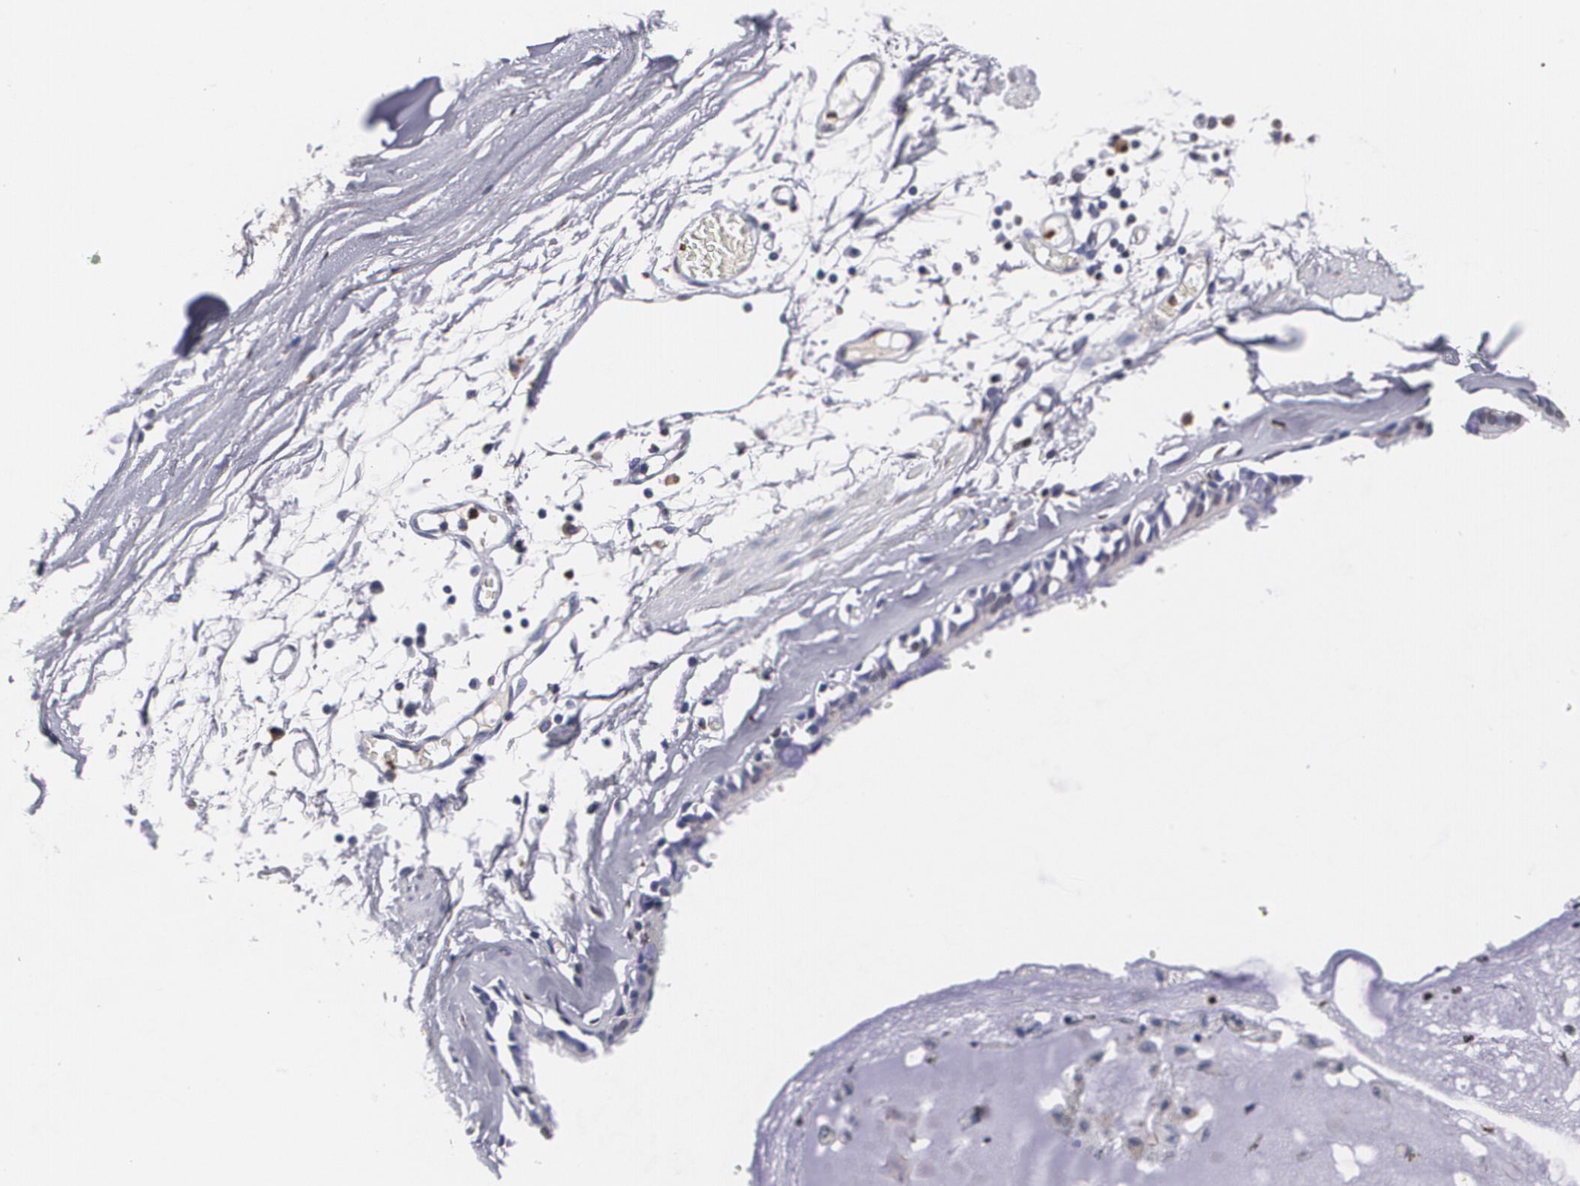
{"staining": {"intensity": "moderate", "quantity": "<25%", "location": "nuclear"}, "tissue": "adipose tissue", "cell_type": "Adipocytes", "image_type": "normal", "snomed": [{"axis": "morphology", "description": "Normal tissue, NOS"}, {"axis": "topography", "description": "Bronchus"}, {"axis": "topography", "description": "Lung"}], "caption": "Adipocytes exhibit low levels of moderate nuclear positivity in about <25% of cells in unremarkable human adipose tissue. The protein is shown in brown color, while the nuclei are stained blue.", "gene": "MVP", "patient": {"sex": "female", "age": 56}}